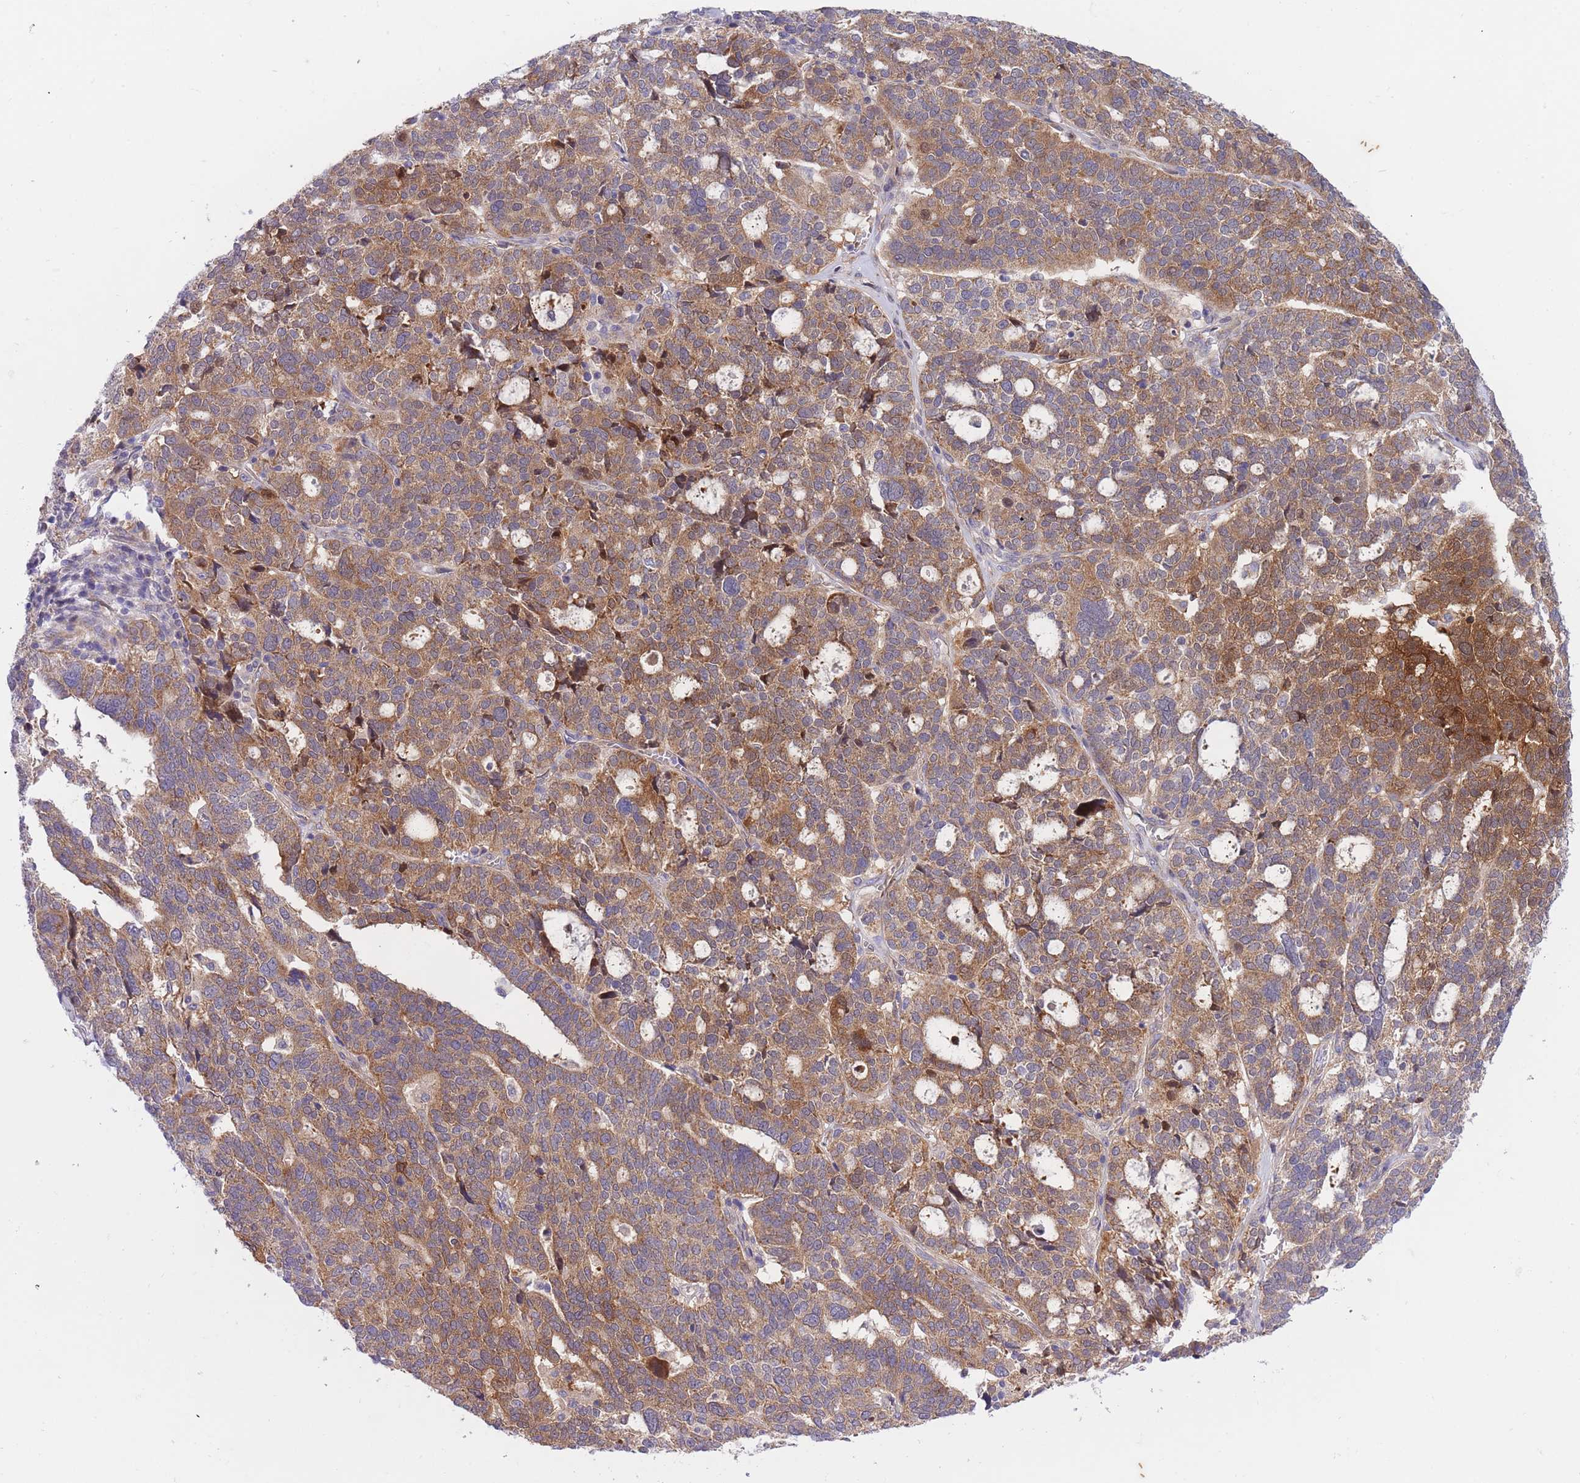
{"staining": {"intensity": "strong", "quantity": "25%-75%", "location": "cytoplasmic/membranous"}, "tissue": "ovarian cancer", "cell_type": "Tumor cells", "image_type": "cancer", "snomed": [{"axis": "morphology", "description": "Cystadenocarcinoma, serous, NOS"}, {"axis": "topography", "description": "Ovary"}], "caption": "The histopathology image reveals immunohistochemical staining of serous cystadenocarcinoma (ovarian). There is strong cytoplasmic/membranous expression is present in approximately 25%-75% of tumor cells. (DAB (3,3'-diaminobenzidine) = brown stain, brightfield microscopy at high magnification).", "gene": "CHAC1", "patient": {"sex": "female", "age": 59}}